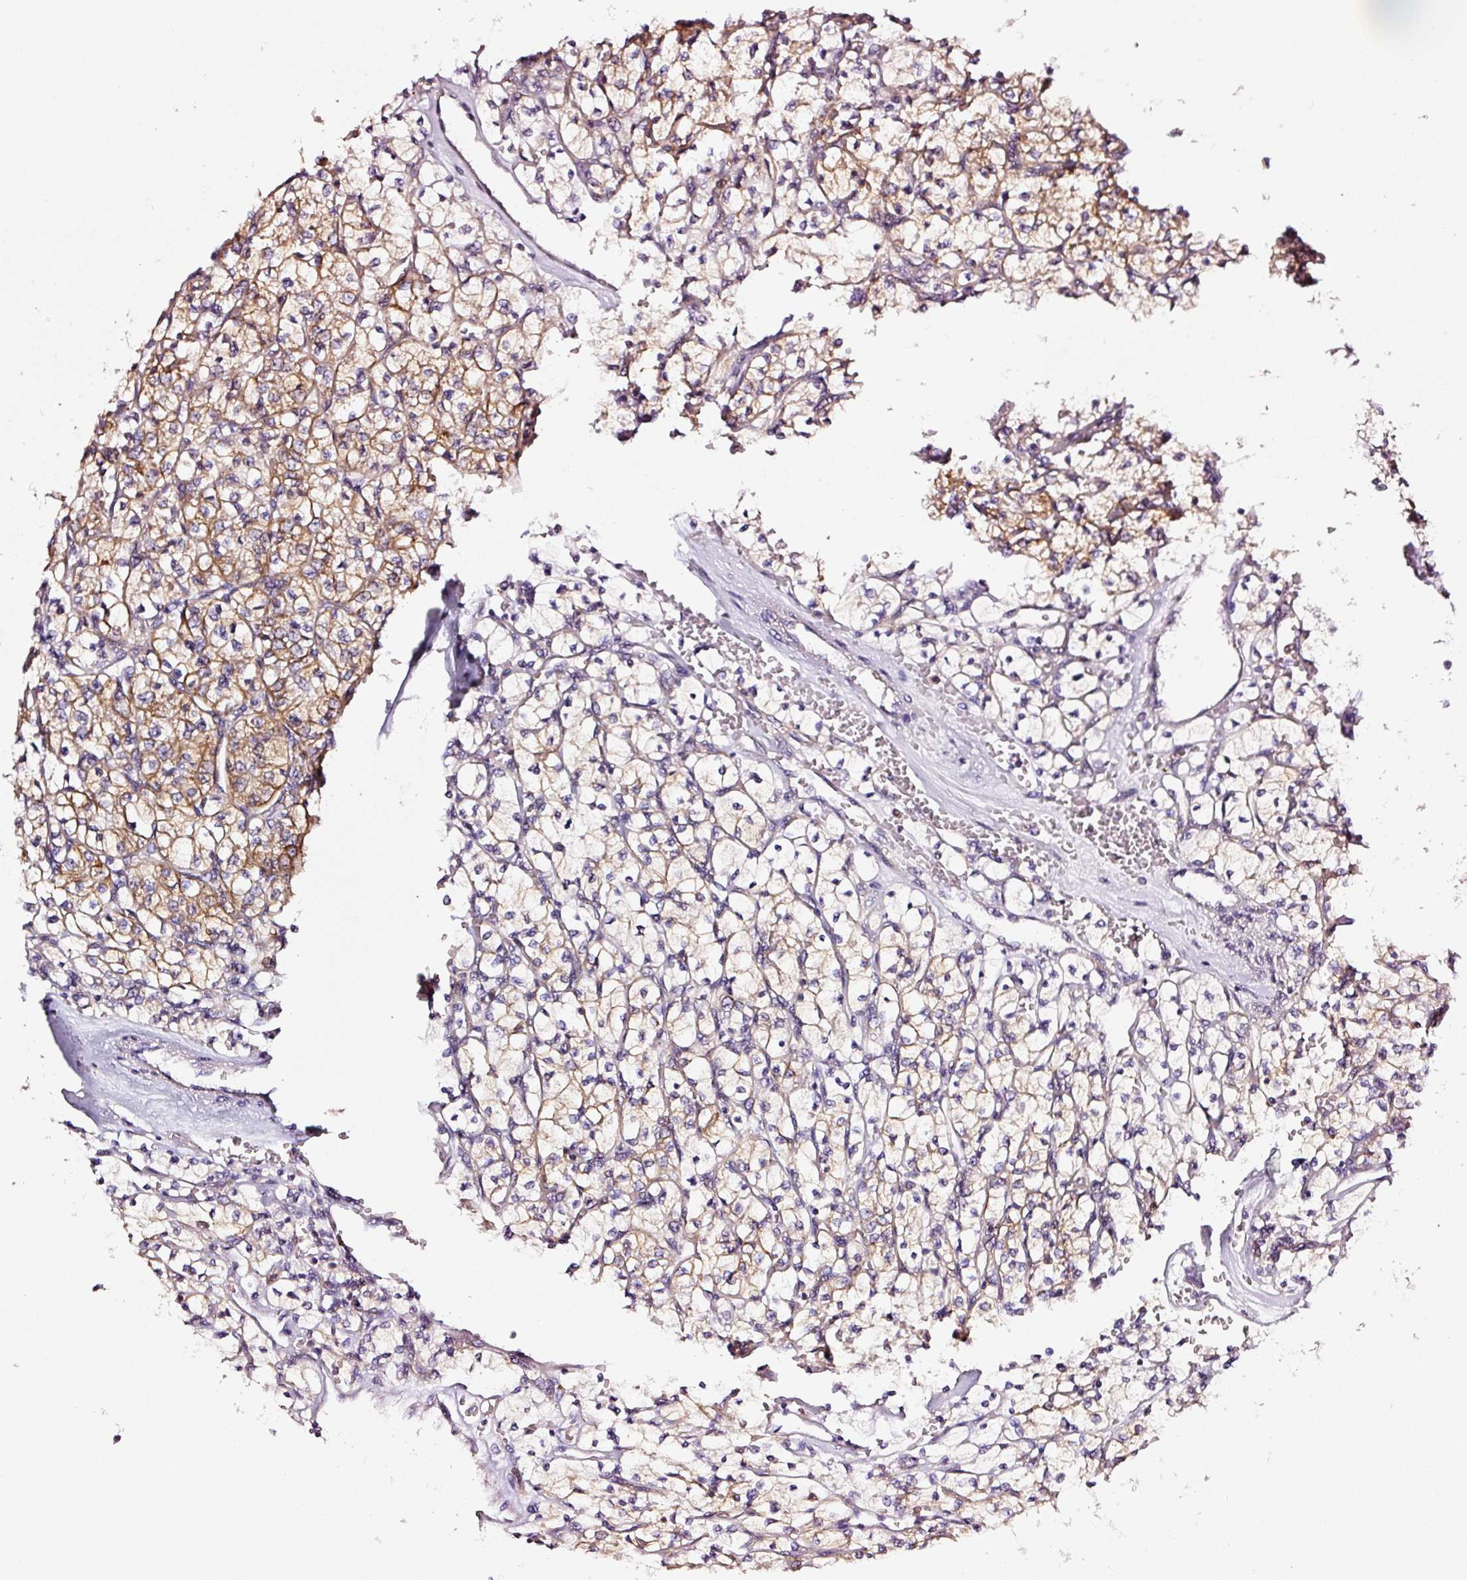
{"staining": {"intensity": "moderate", "quantity": "25%-75%", "location": "cytoplasmic/membranous"}, "tissue": "renal cancer", "cell_type": "Tumor cells", "image_type": "cancer", "snomed": [{"axis": "morphology", "description": "Adenocarcinoma, NOS"}, {"axis": "topography", "description": "Kidney"}], "caption": "About 25%-75% of tumor cells in adenocarcinoma (renal) show moderate cytoplasmic/membranous protein expression as visualized by brown immunohistochemical staining.", "gene": "ADD3", "patient": {"sex": "female", "age": 64}}